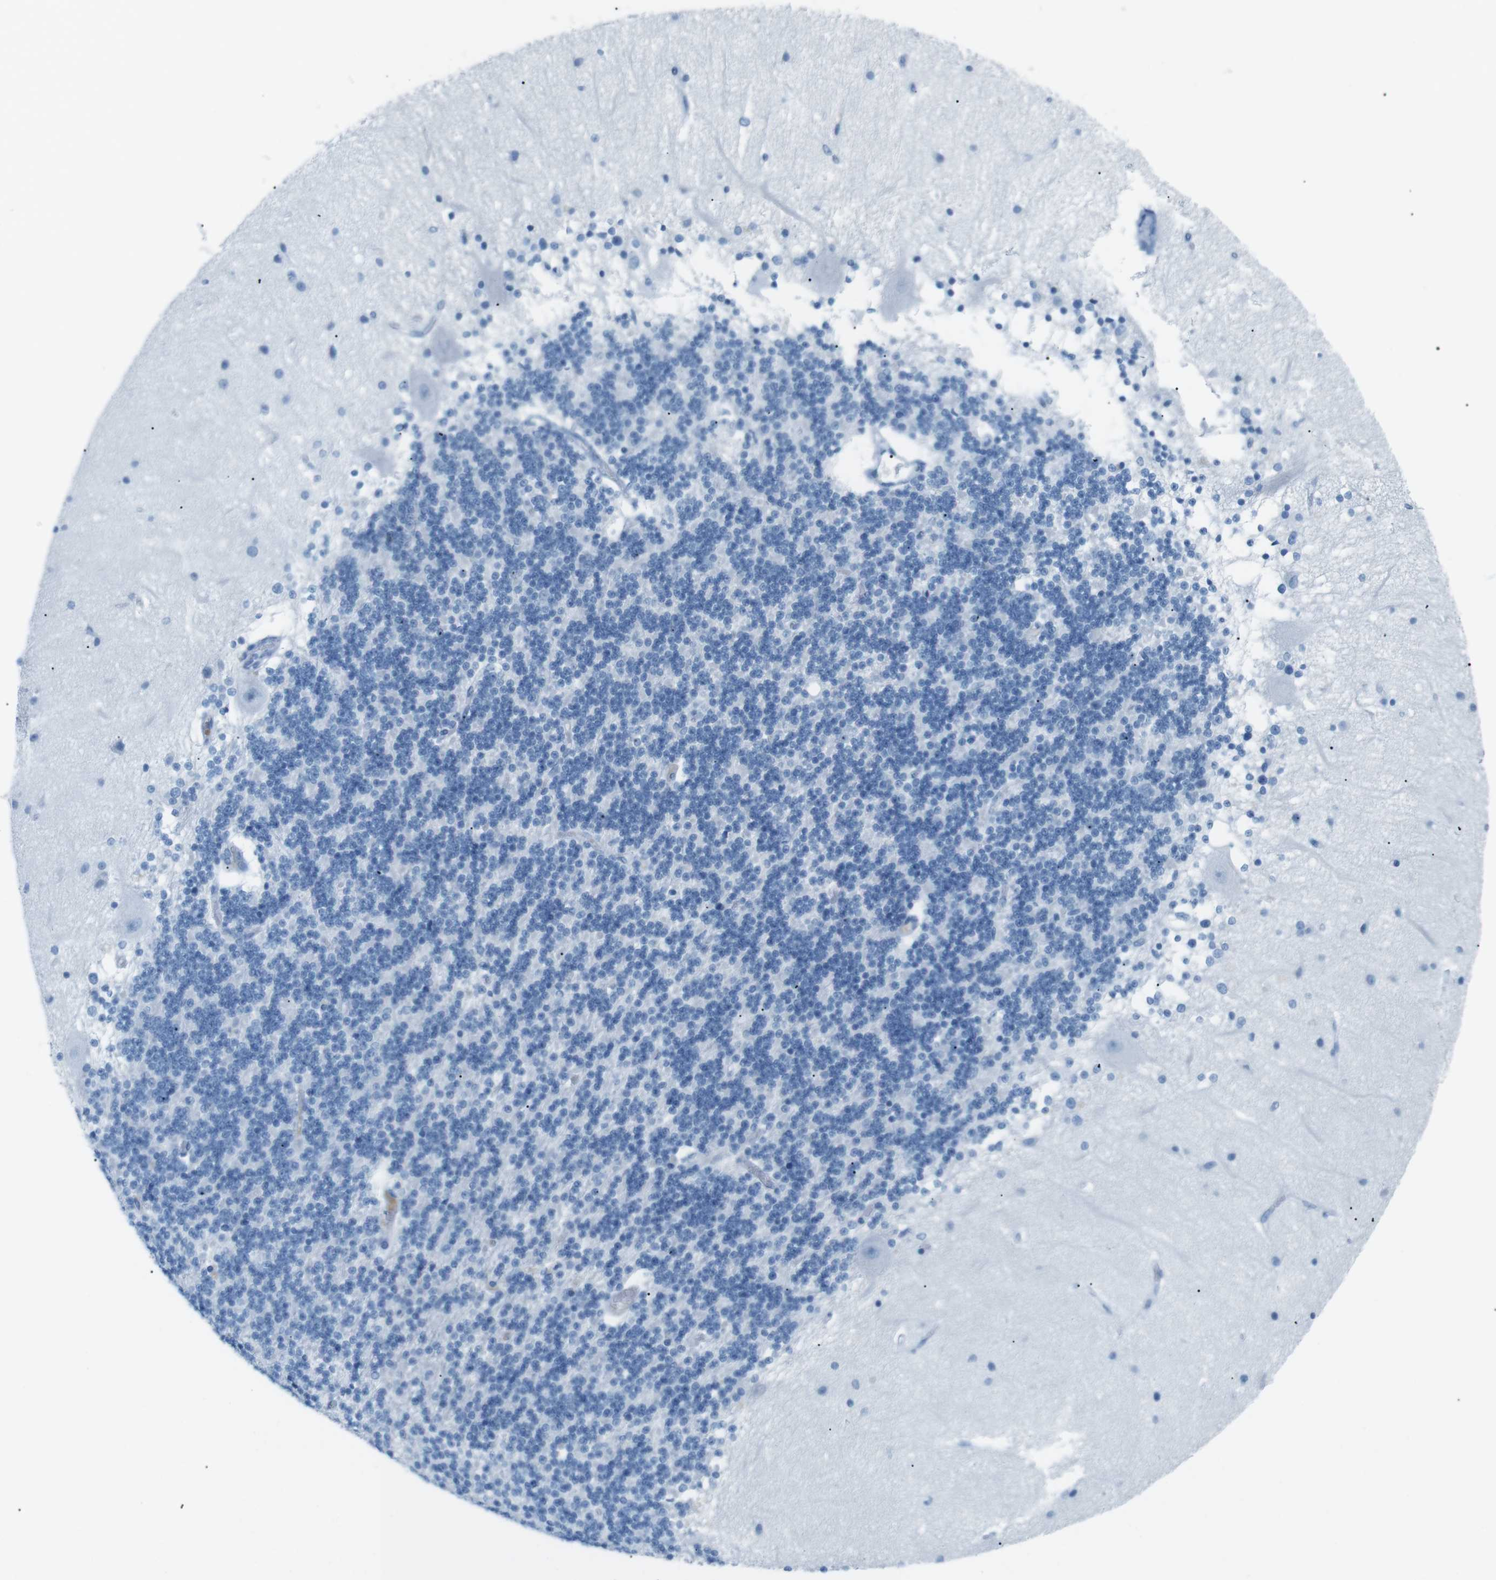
{"staining": {"intensity": "negative", "quantity": "none", "location": "none"}, "tissue": "cerebellum", "cell_type": "Cells in granular layer", "image_type": "normal", "snomed": [{"axis": "morphology", "description": "Normal tissue, NOS"}, {"axis": "topography", "description": "Cerebellum"}], "caption": "This is an immunohistochemistry micrograph of unremarkable cerebellum. There is no expression in cells in granular layer.", "gene": "AZGP1", "patient": {"sex": "female", "age": 54}}